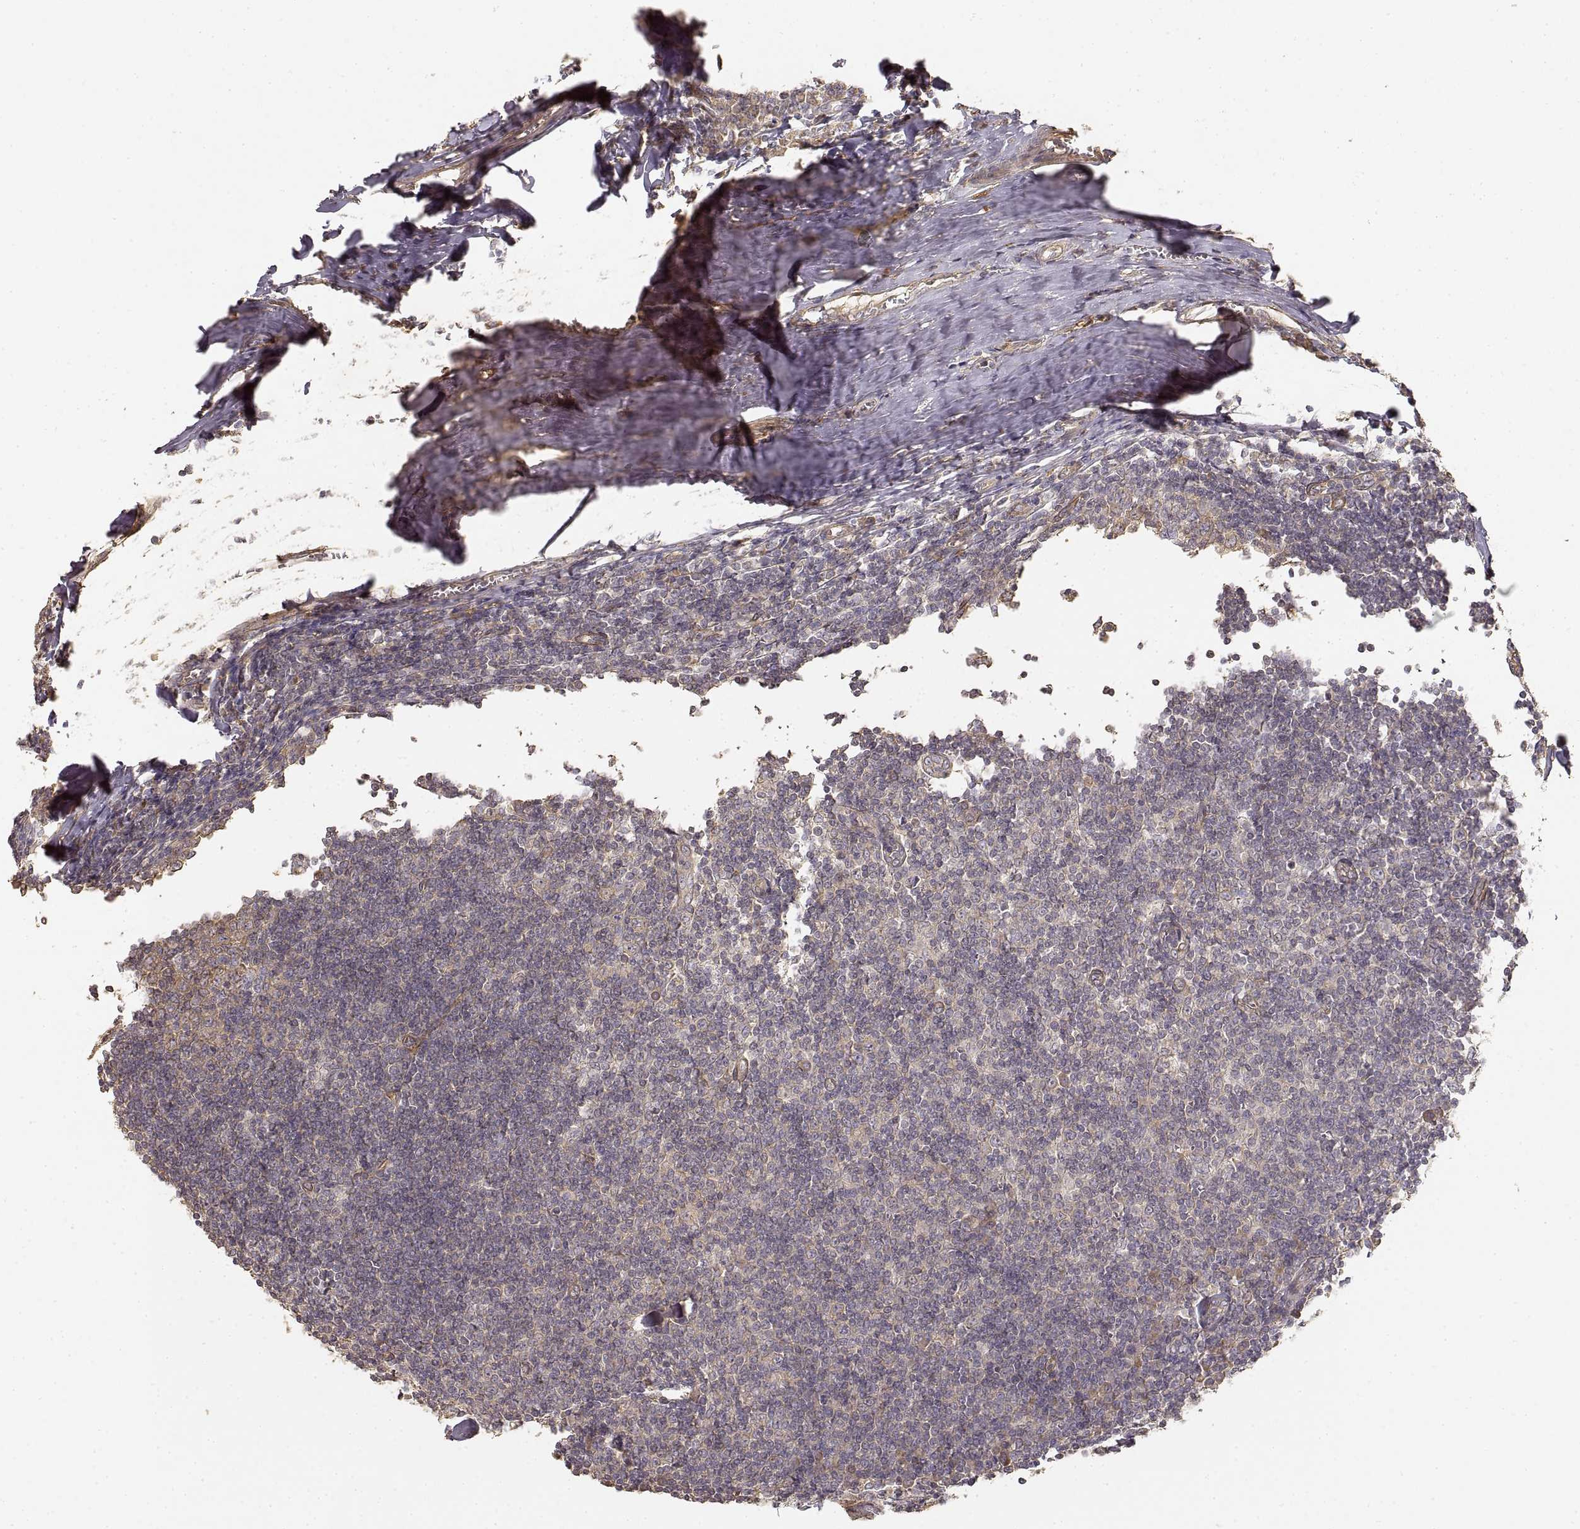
{"staining": {"intensity": "moderate", "quantity": ">75%", "location": "cytoplasmic/membranous"}, "tissue": "tonsil", "cell_type": "Germinal center cells", "image_type": "normal", "snomed": [{"axis": "morphology", "description": "Normal tissue, NOS"}, {"axis": "topography", "description": "Tonsil"}], "caption": "A high-resolution histopathology image shows immunohistochemistry (IHC) staining of benign tonsil, which displays moderate cytoplasmic/membranous expression in about >75% of germinal center cells.", "gene": "LAMA4", "patient": {"sex": "female", "age": 12}}